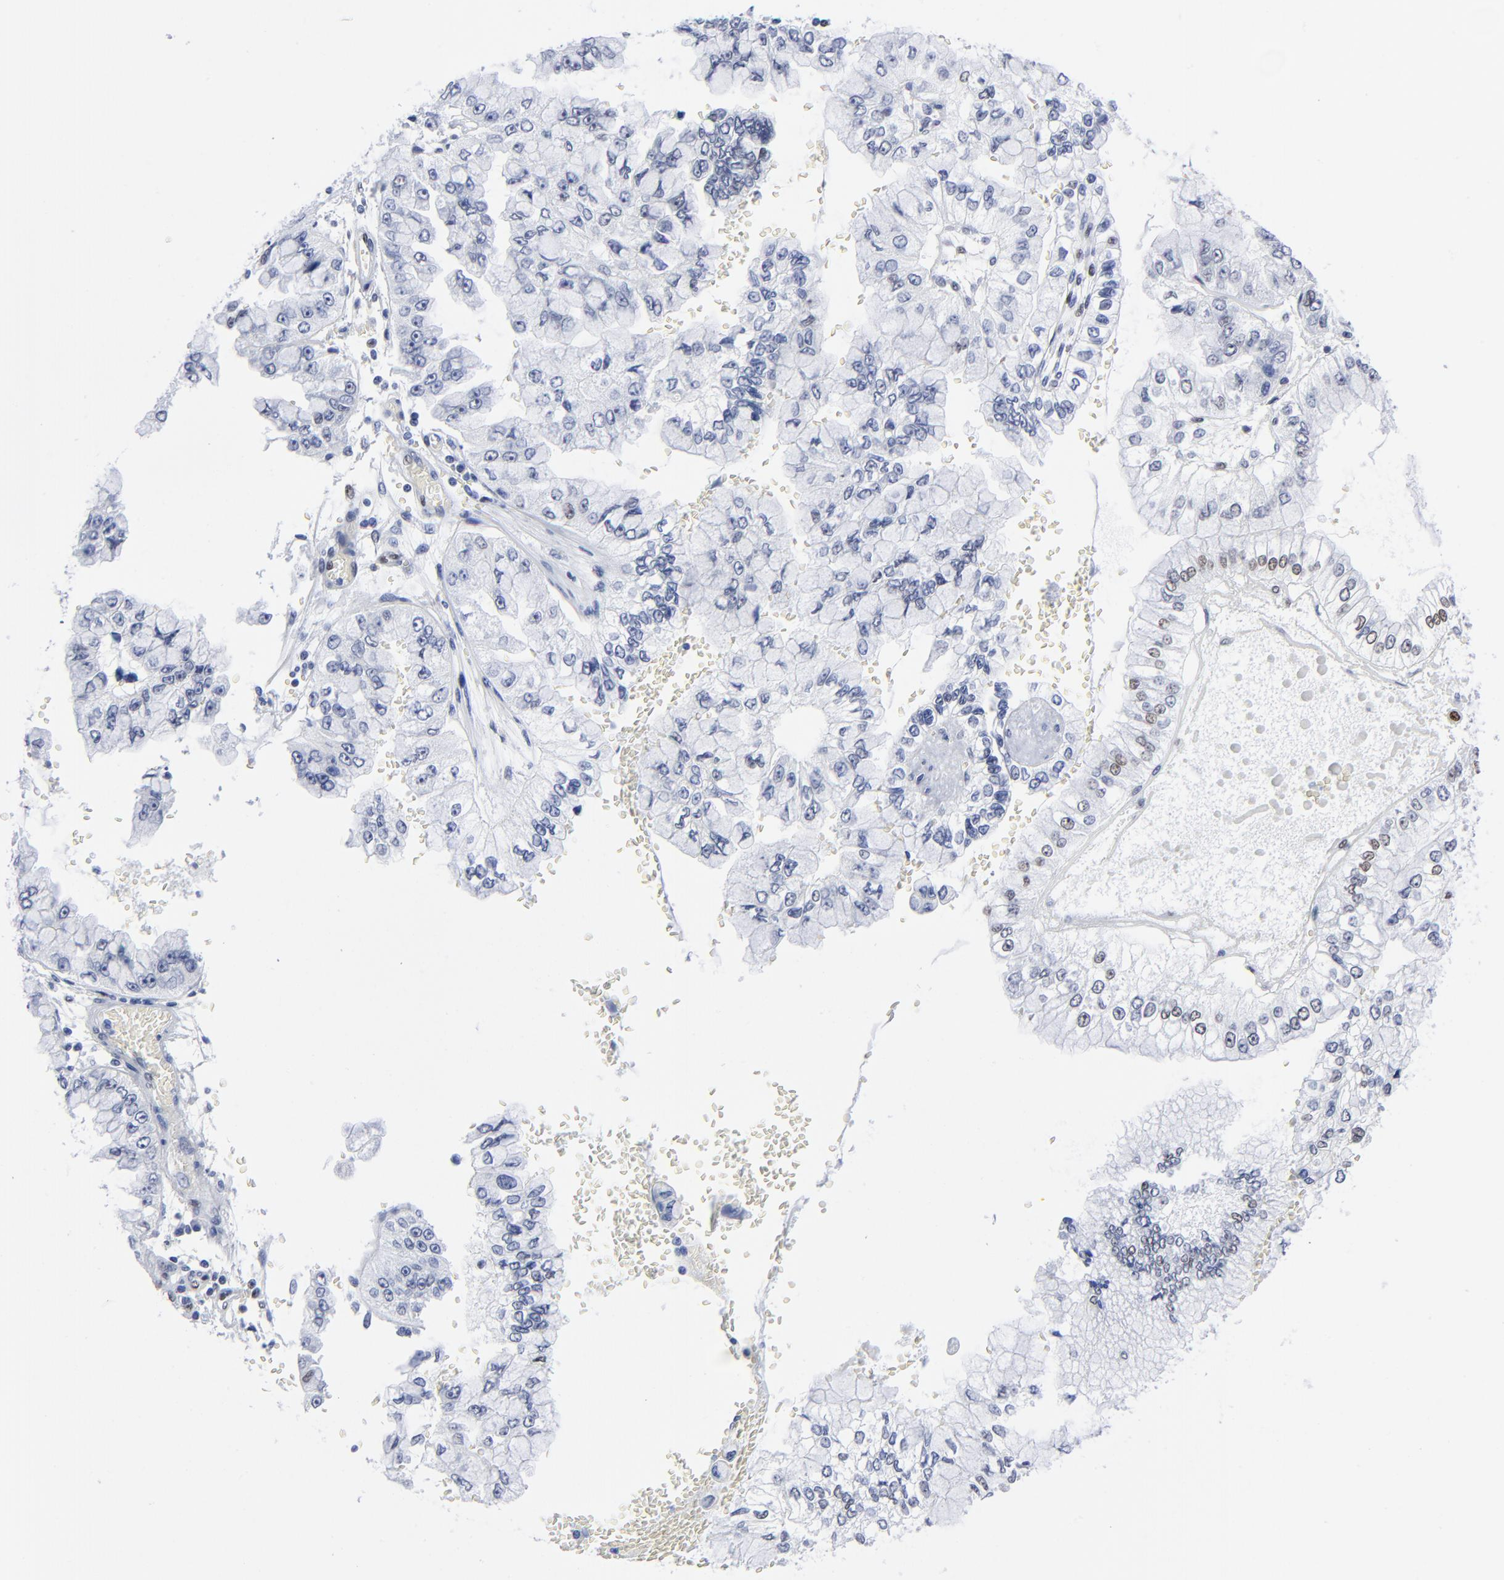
{"staining": {"intensity": "weak", "quantity": "<25%", "location": "nuclear"}, "tissue": "liver cancer", "cell_type": "Tumor cells", "image_type": "cancer", "snomed": [{"axis": "morphology", "description": "Cholangiocarcinoma"}, {"axis": "topography", "description": "Liver"}], "caption": "Immunohistochemistry (IHC) image of neoplastic tissue: cholangiocarcinoma (liver) stained with DAB (3,3'-diaminobenzidine) shows no significant protein positivity in tumor cells. (DAB IHC with hematoxylin counter stain).", "gene": "JUN", "patient": {"sex": "female", "age": 79}}